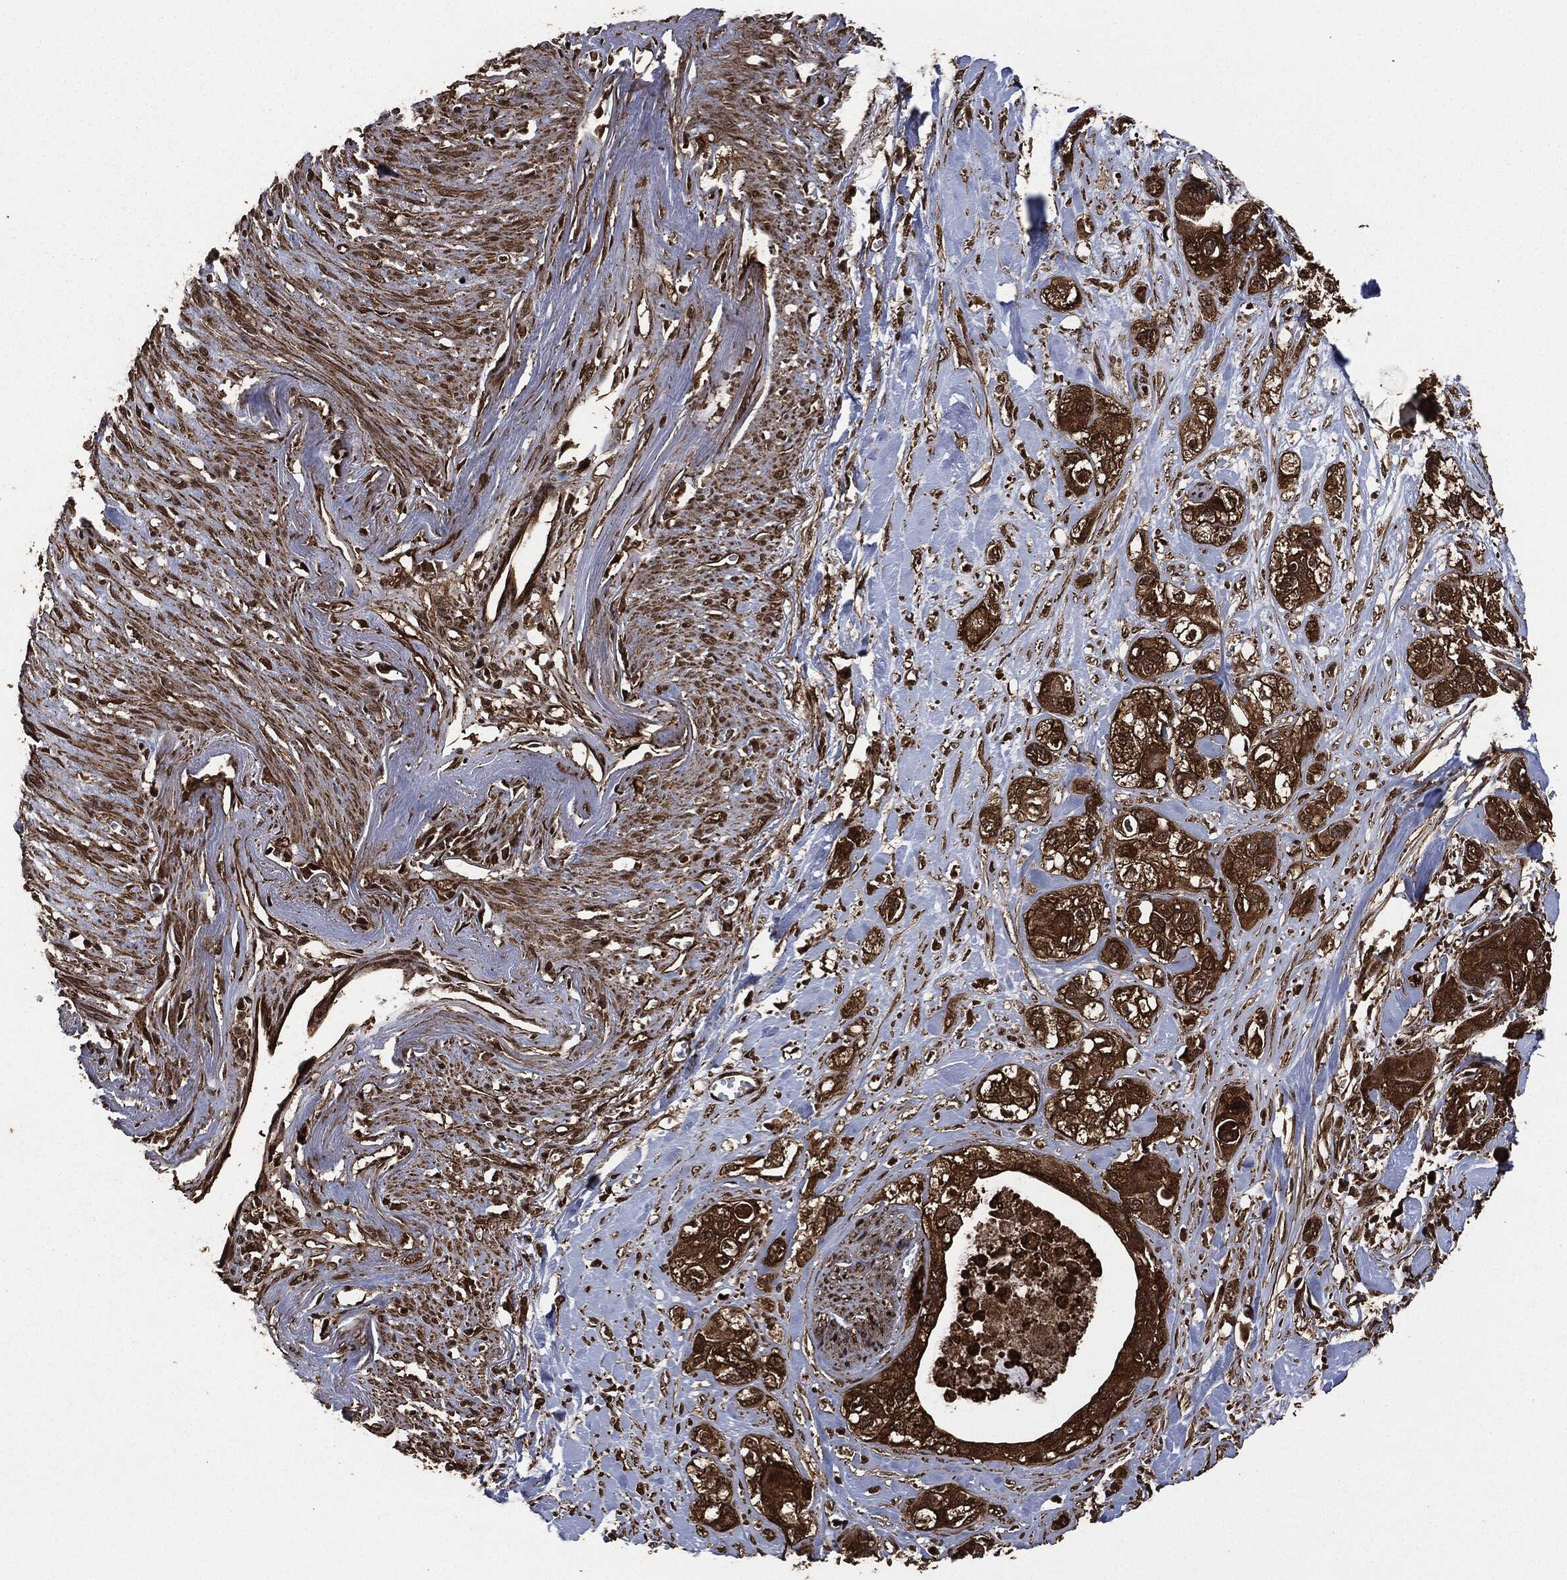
{"staining": {"intensity": "strong", "quantity": ">75%", "location": "cytoplasmic/membranous"}, "tissue": "pancreatic cancer", "cell_type": "Tumor cells", "image_type": "cancer", "snomed": [{"axis": "morphology", "description": "Adenocarcinoma, NOS"}, {"axis": "topography", "description": "Pancreas"}], "caption": "An immunohistochemistry micrograph of tumor tissue is shown. Protein staining in brown labels strong cytoplasmic/membranous positivity in pancreatic cancer (adenocarcinoma) within tumor cells.", "gene": "HRAS", "patient": {"sex": "male", "age": 72}}